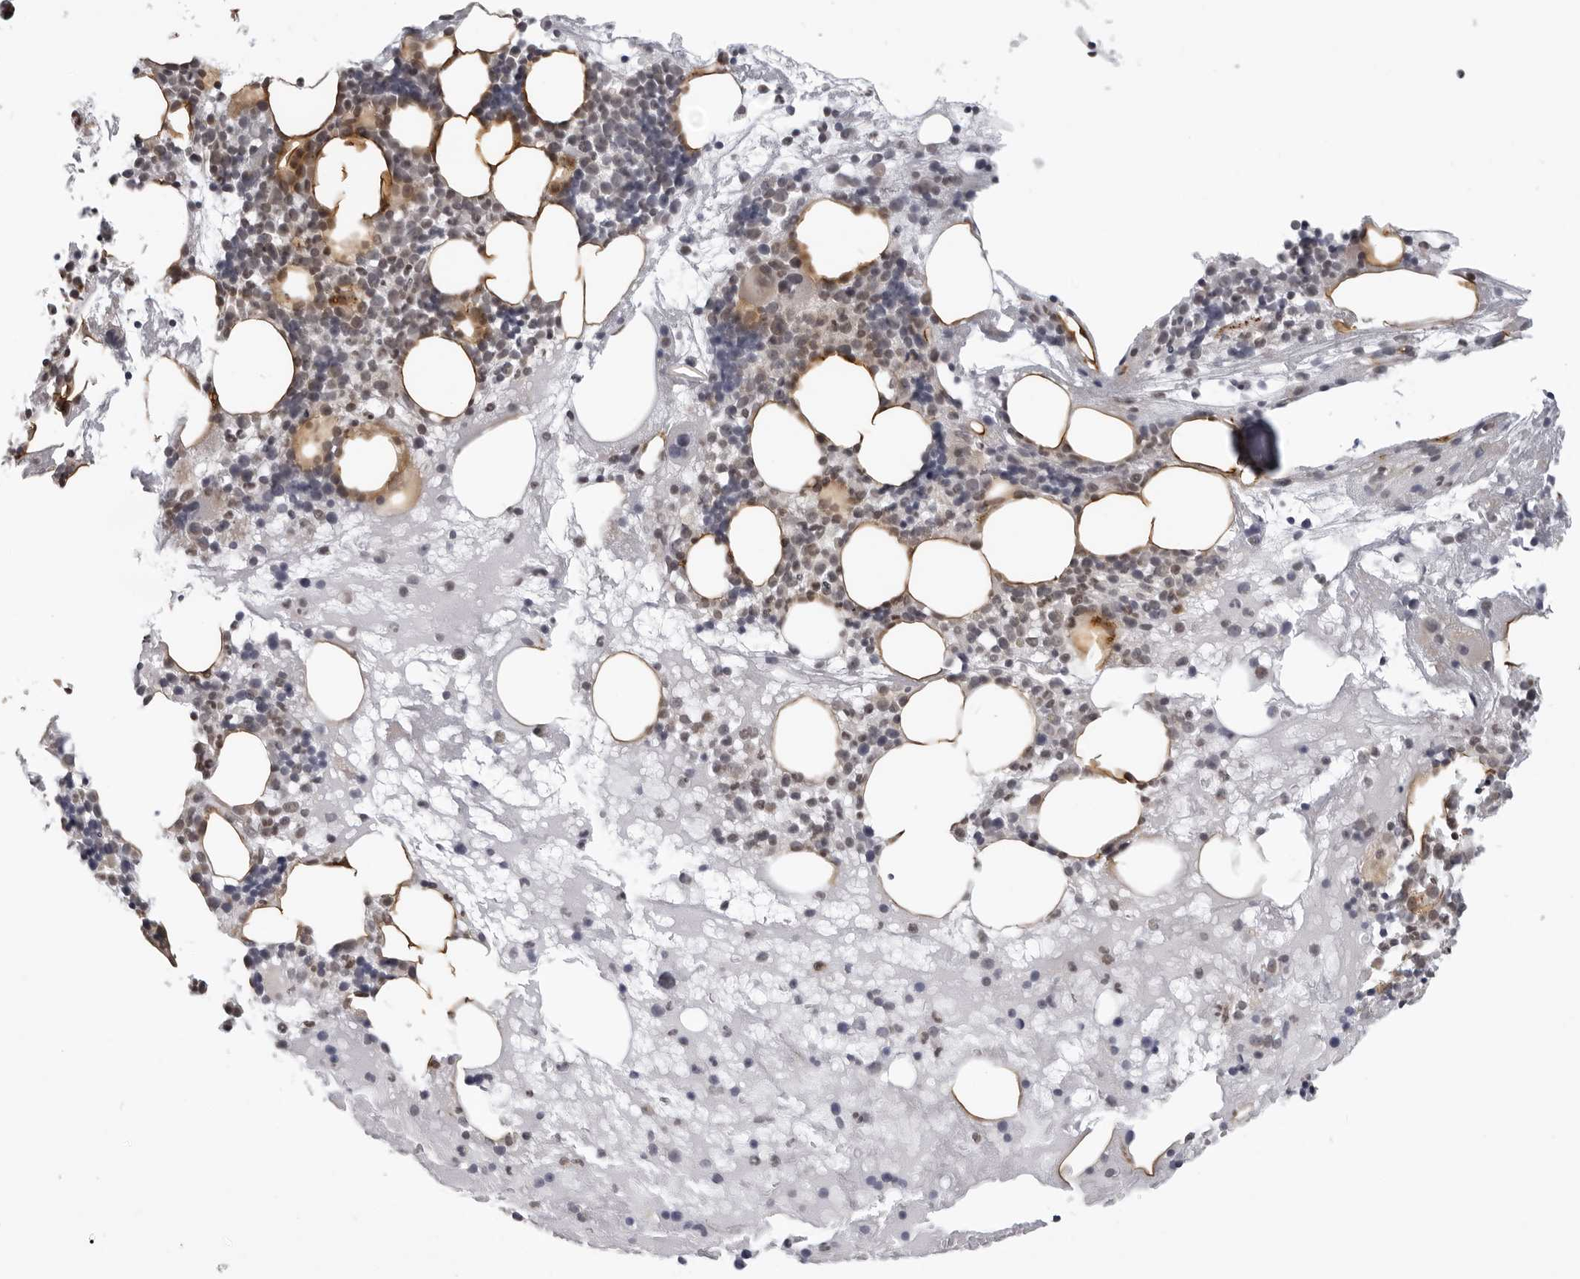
{"staining": {"intensity": "weak", "quantity": "<25%", "location": "cytoplasmic/membranous"}, "tissue": "bone marrow", "cell_type": "Hematopoietic cells", "image_type": "normal", "snomed": [{"axis": "morphology", "description": "Normal tissue, NOS"}, {"axis": "morphology", "description": "Inflammation, NOS"}, {"axis": "topography", "description": "Bone marrow"}], "caption": "The immunohistochemistry (IHC) image has no significant expression in hematopoietic cells of bone marrow.", "gene": "MRPS15", "patient": {"sex": "female", "age": 77}}